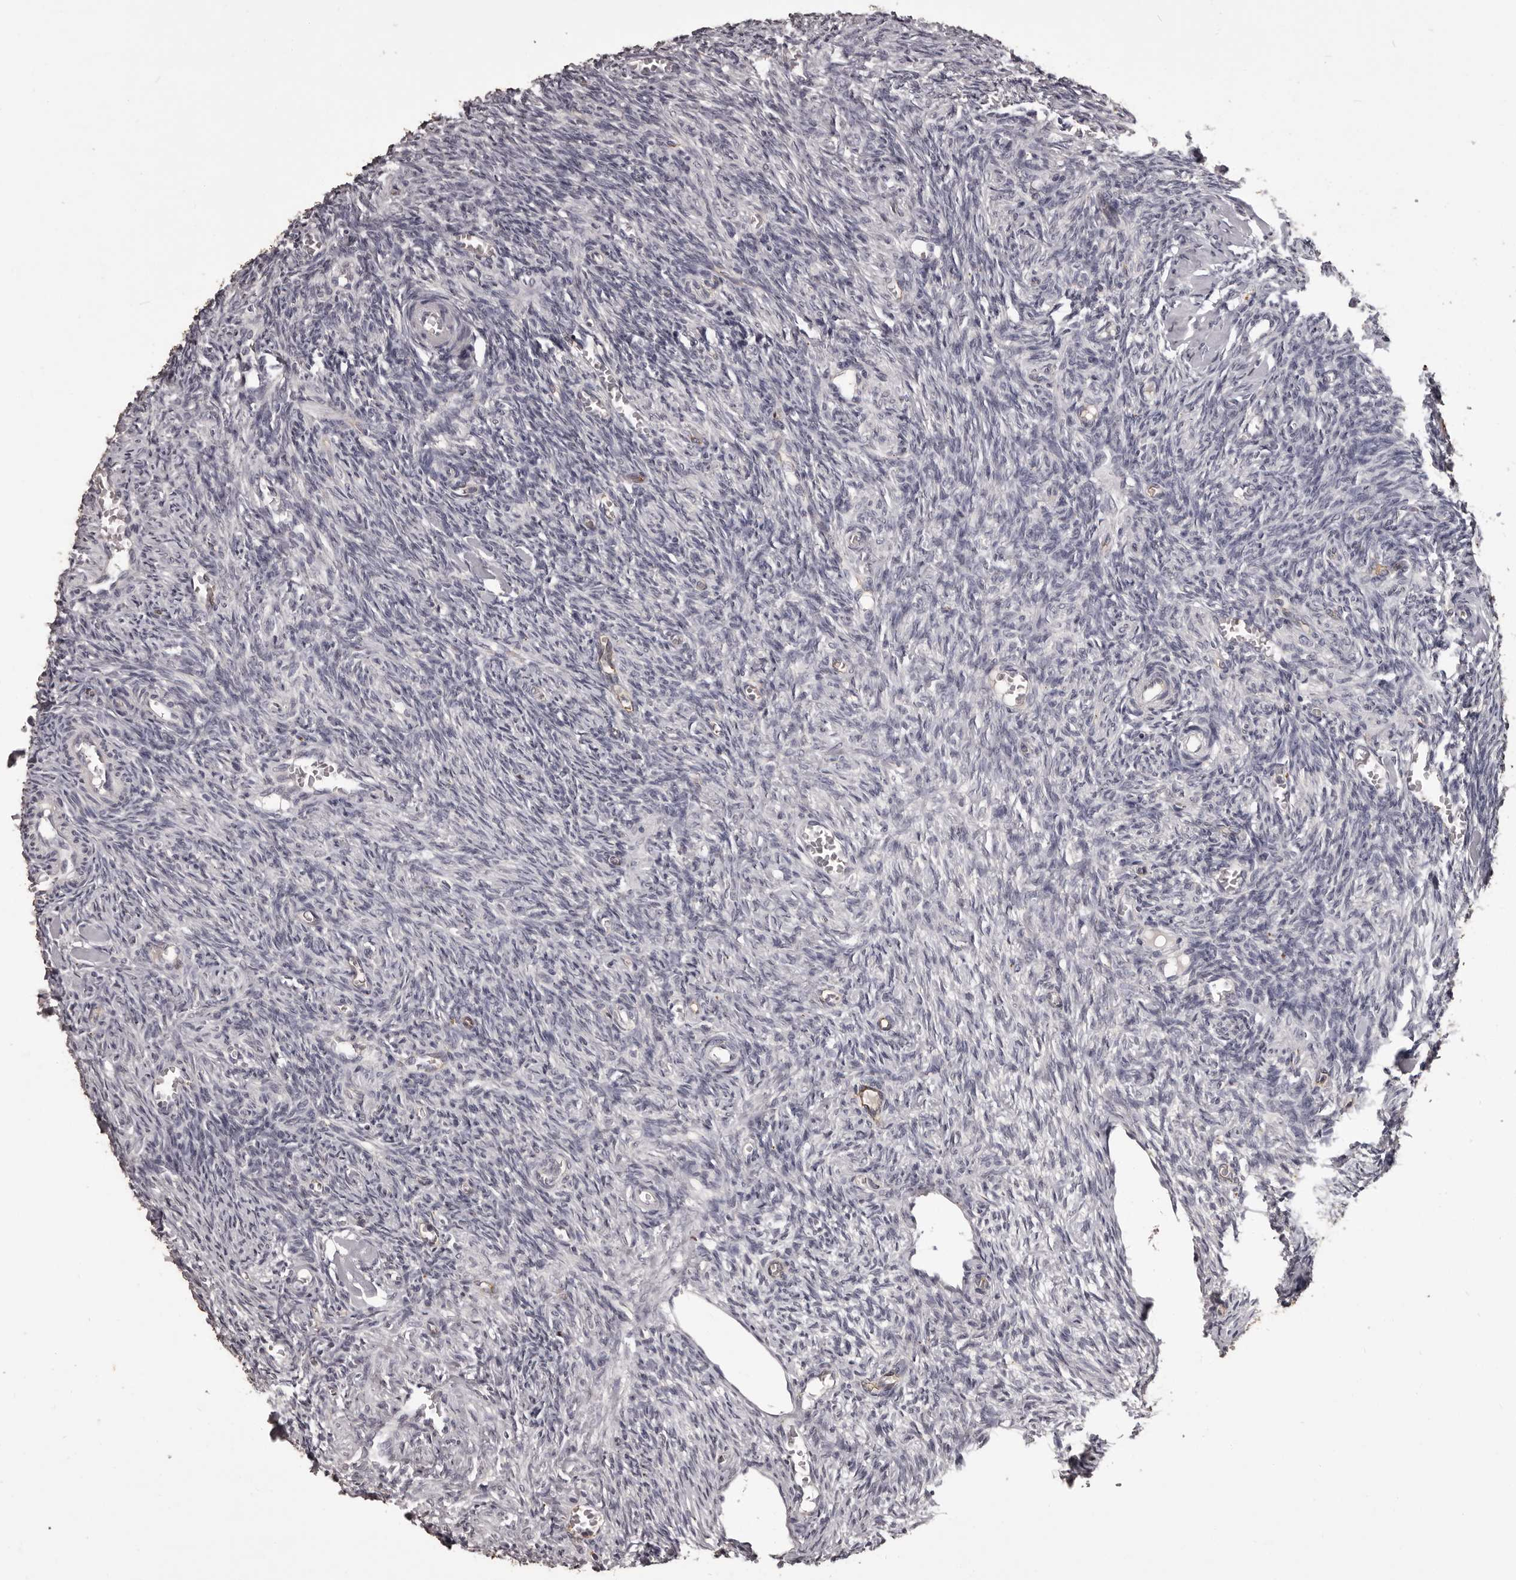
{"staining": {"intensity": "negative", "quantity": "none", "location": "none"}, "tissue": "ovary", "cell_type": "Ovarian stroma cells", "image_type": "normal", "snomed": [{"axis": "morphology", "description": "Normal tissue, NOS"}, {"axis": "topography", "description": "Ovary"}], "caption": "The image shows no significant staining in ovarian stroma cells of ovary. Brightfield microscopy of immunohistochemistry stained with DAB (3,3'-diaminobenzidine) (brown) and hematoxylin (blue), captured at high magnification.", "gene": "GPR78", "patient": {"sex": "female", "age": 27}}